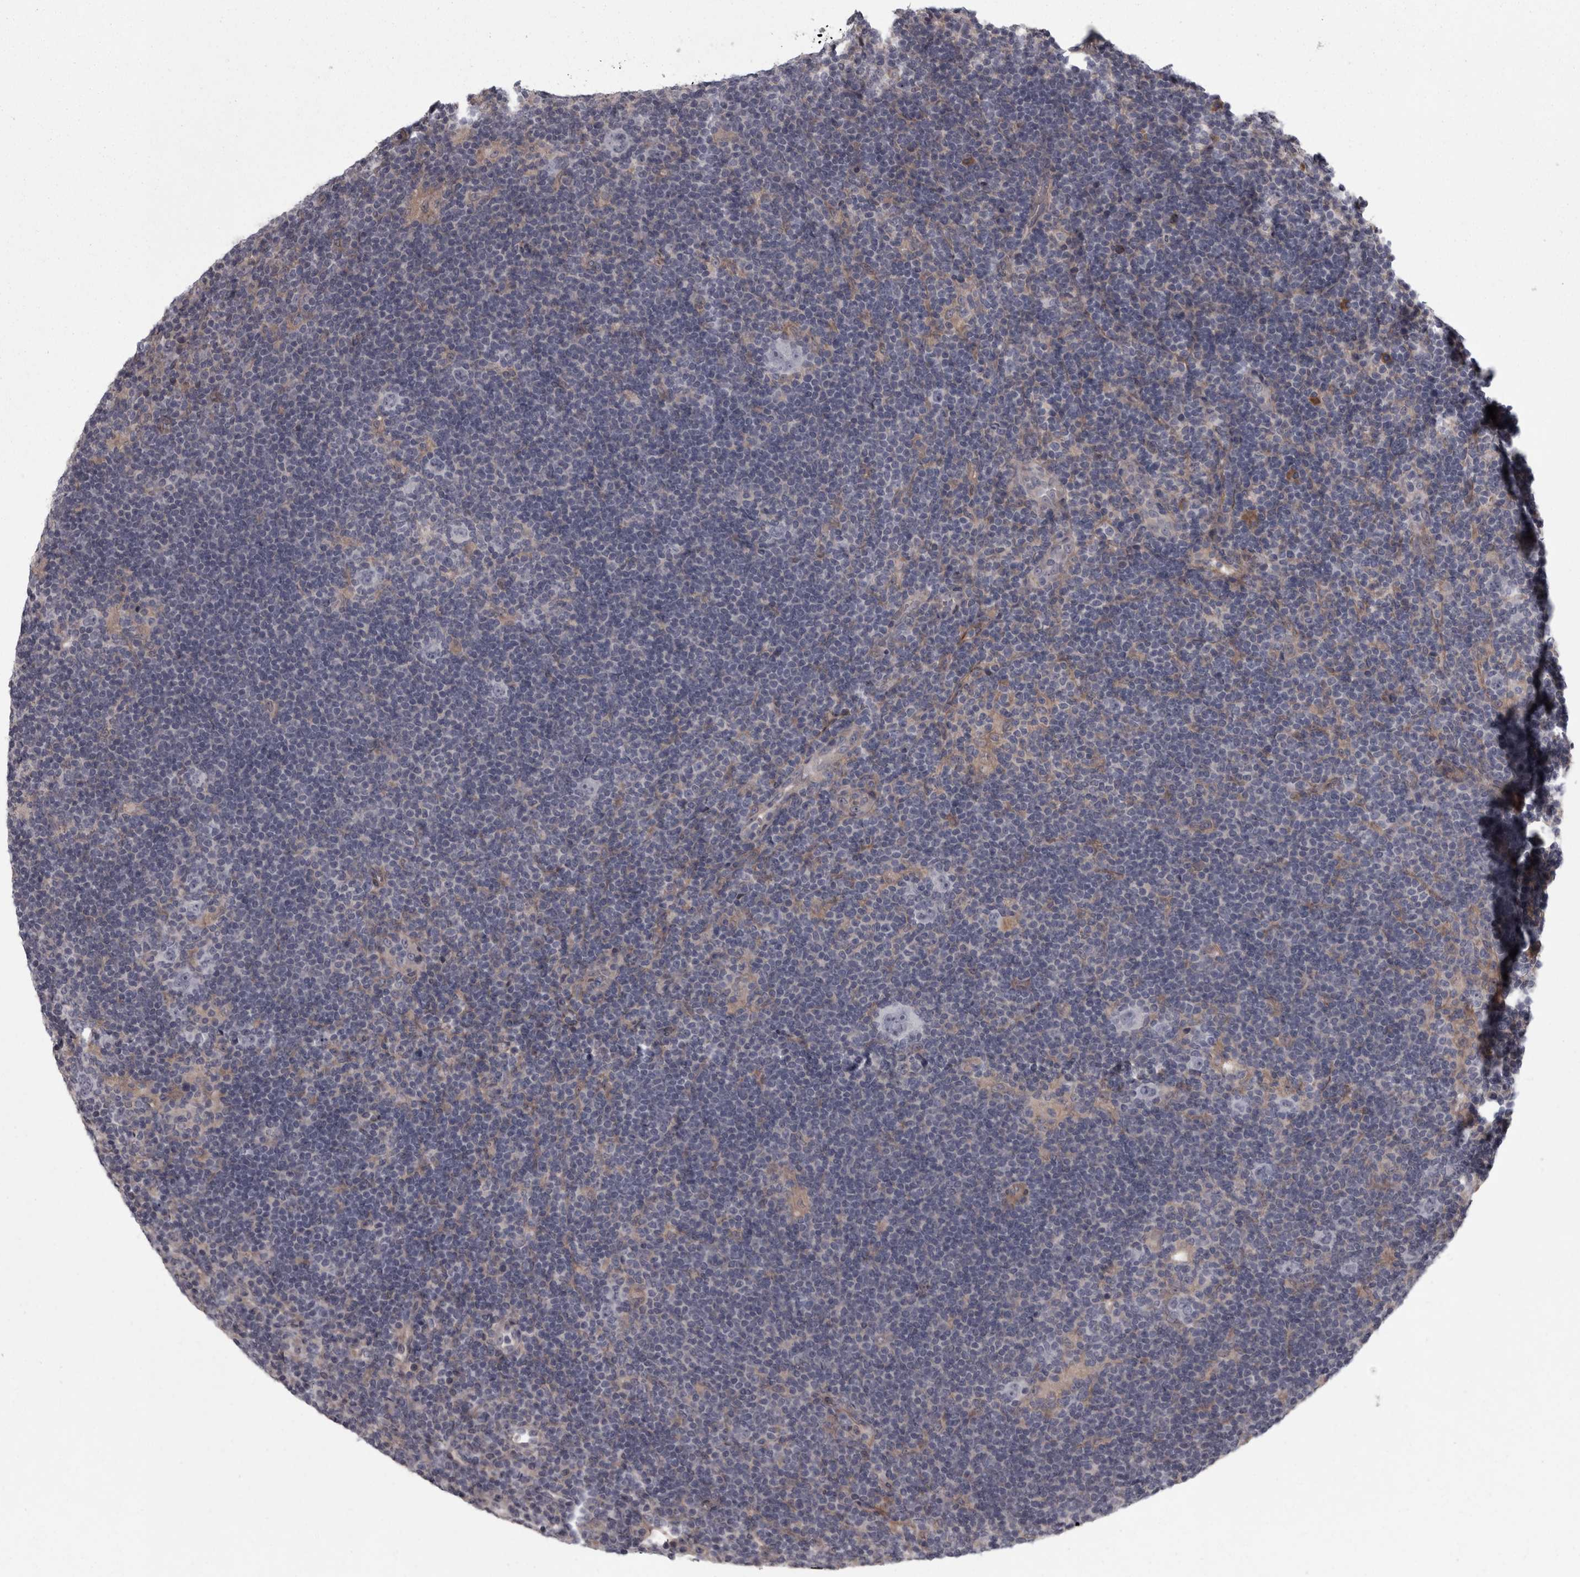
{"staining": {"intensity": "negative", "quantity": "none", "location": "none"}, "tissue": "lymphoma", "cell_type": "Tumor cells", "image_type": "cancer", "snomed": [{"axis": "morphology", "description": "Hodgkin's disease, NOS"}, {"axis": "topography", "description": "Lymph node"}], "caption": "Immunohistochemistry micrograph of human Hodgkin's disease stained for a protein (brown), which reveals no staining in tumor cells. (Brightfield microscopy of DAB immunohistochemistry (IHC) at high magnification).", "gene": "RSU1", "patient": {"sex": "female", "age": 57}}